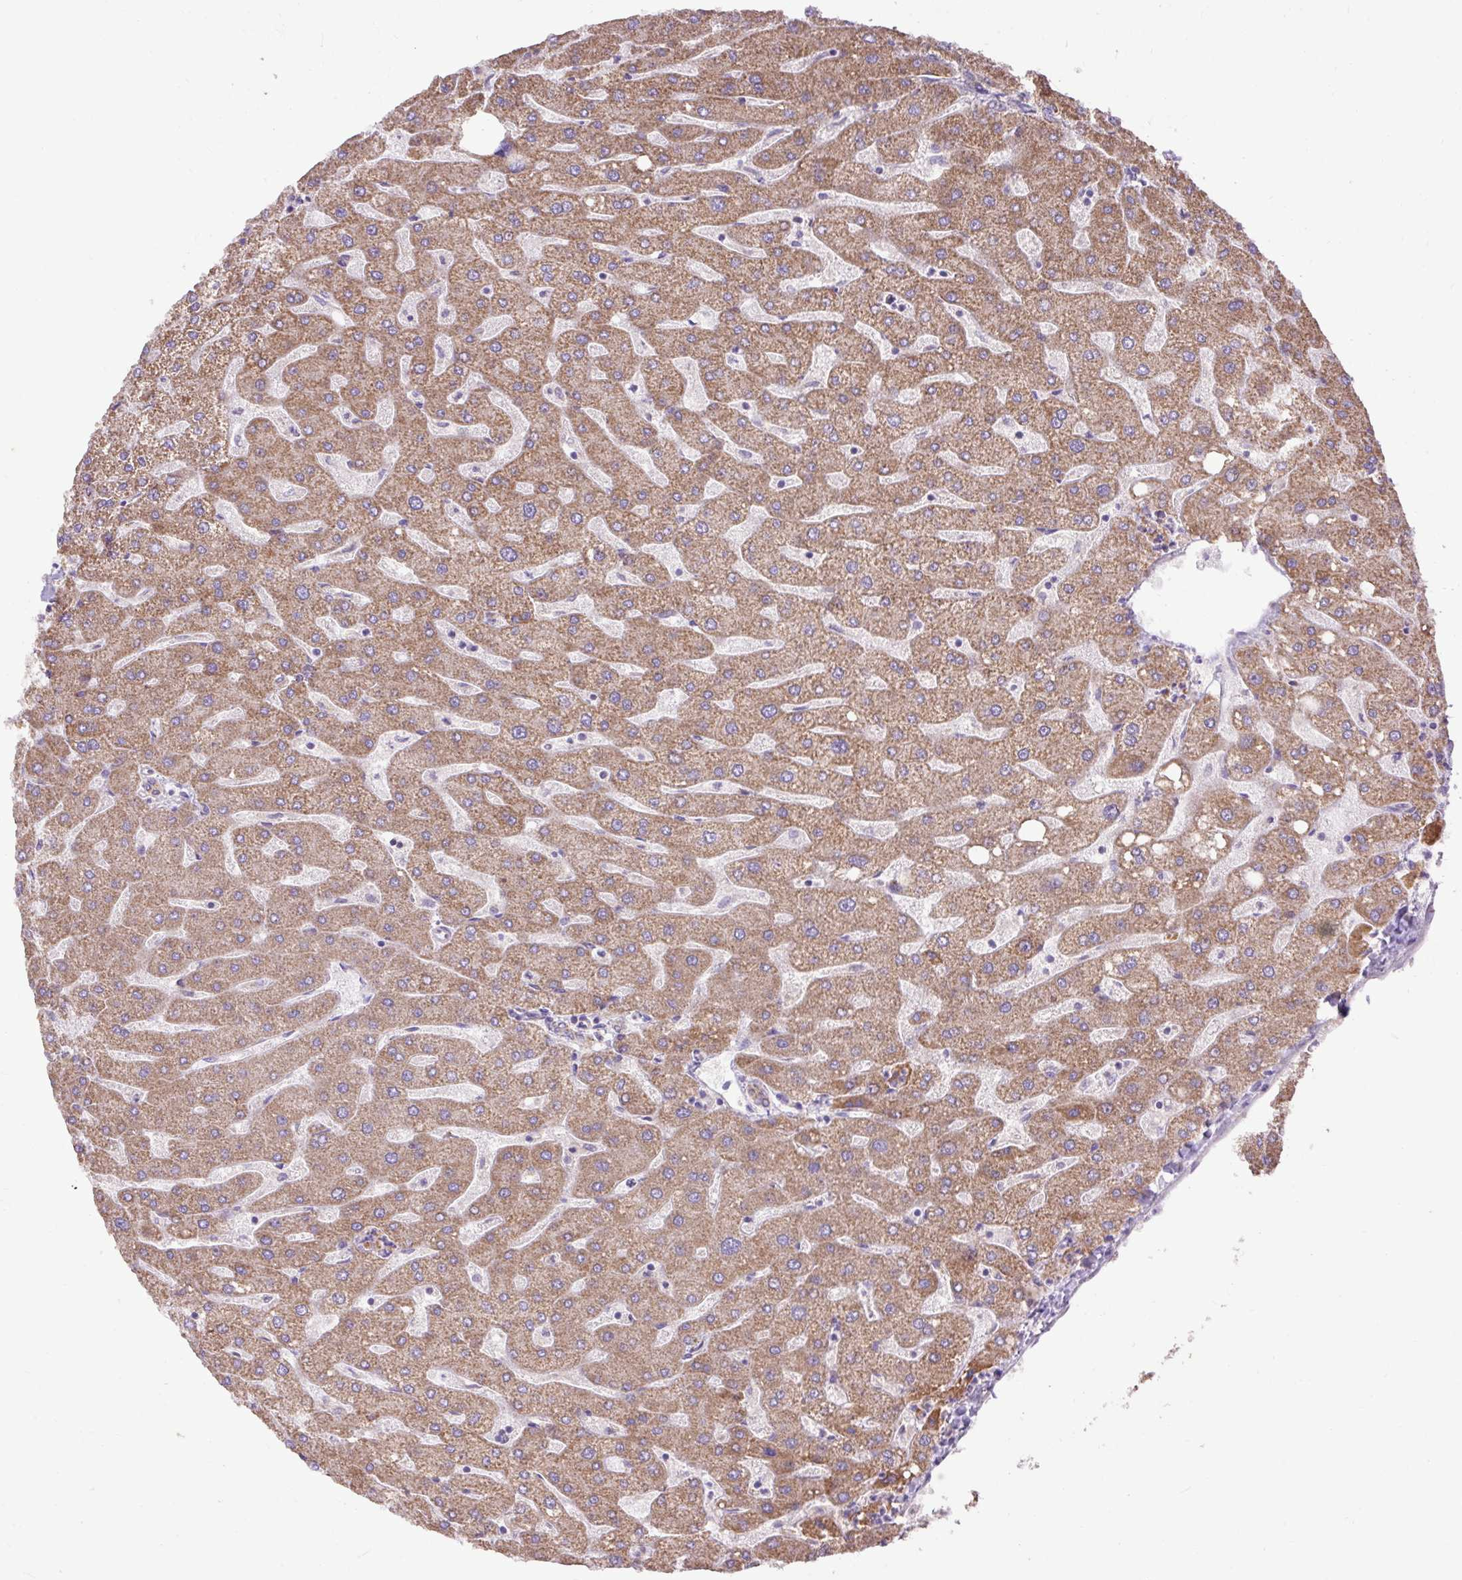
{"staining": {"intensity": "weak", "quantity": "25%-75%", "location": "cytoplasmic/membranous"}, "tissue": "liver", "cell_type": "Cholangiocytes", "image_type": "normal", "snomed": [{"axis": "morphology", "description": "Normal tissue, NOS"}, {"axis": "topography", "description": "Liver"}], "caption": "Liver stained with a brown dye reveals weak cytoplasmic/membranous positive staining in approximately 25%-75% of cholangiocytes.", "gene": "ABR", "patient": {"sex": "male", "age": 67}}